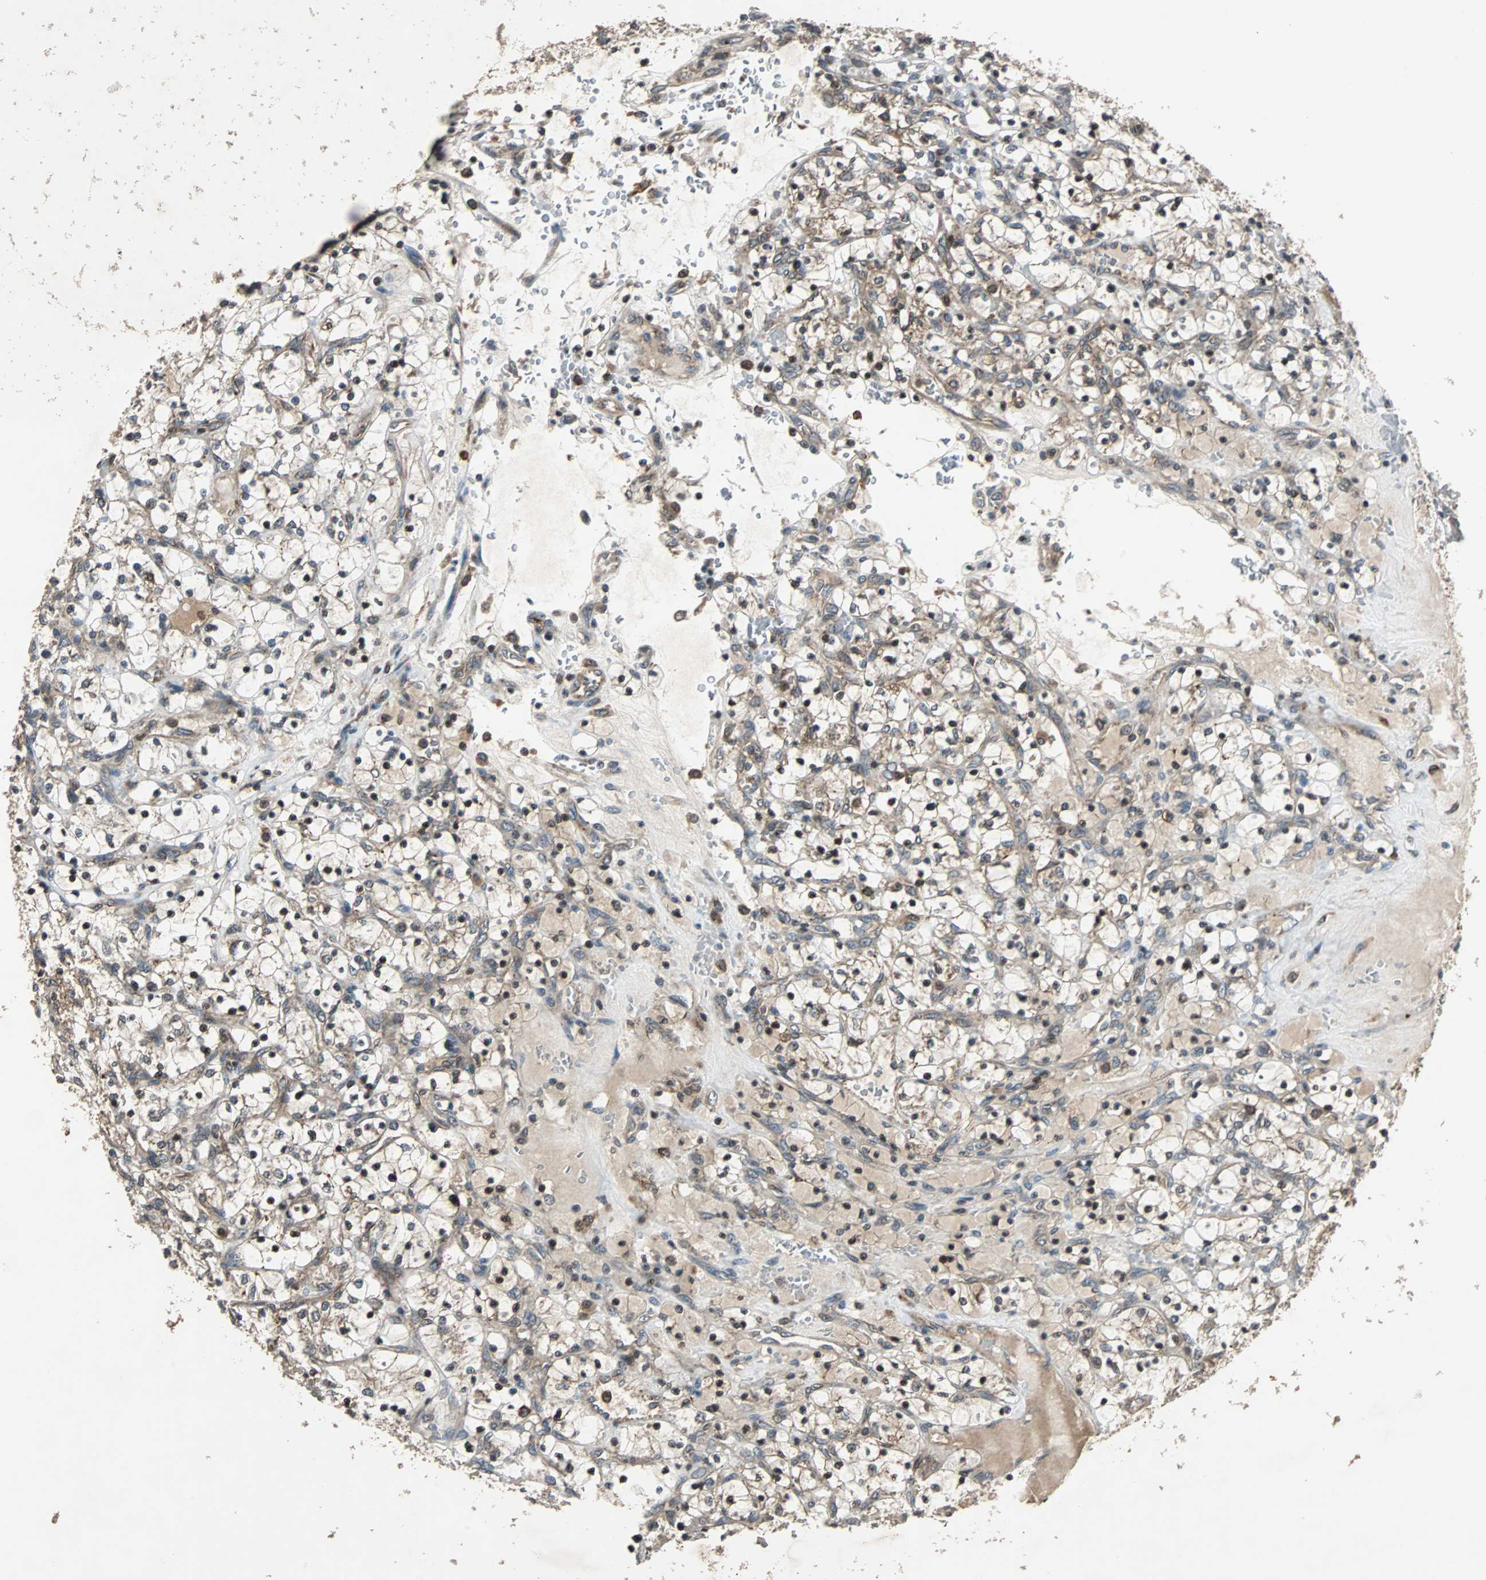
{"staining": {"intensity": "weak", "quantity": ">75%", "location": "cytoplasmic/membranous"}, "tissue": "renal cancer", "cell_type": "Tumor cells", "image_type": "cancer", "snomed": [{"axis": "morphology", "description": "Adenocarcinoma, NOS"}, {"axis": "topography", "description": "Kidney"}], "caption": "The micrograph demonstrates immunohistochemical staining of adenocarcinoma (renal). There is weak cytoplasmic/membranous staining is identified in approximately >75% of tumor cells.", "gene": "RAB7A", "patient": {"sex": "female", "age": 69}}